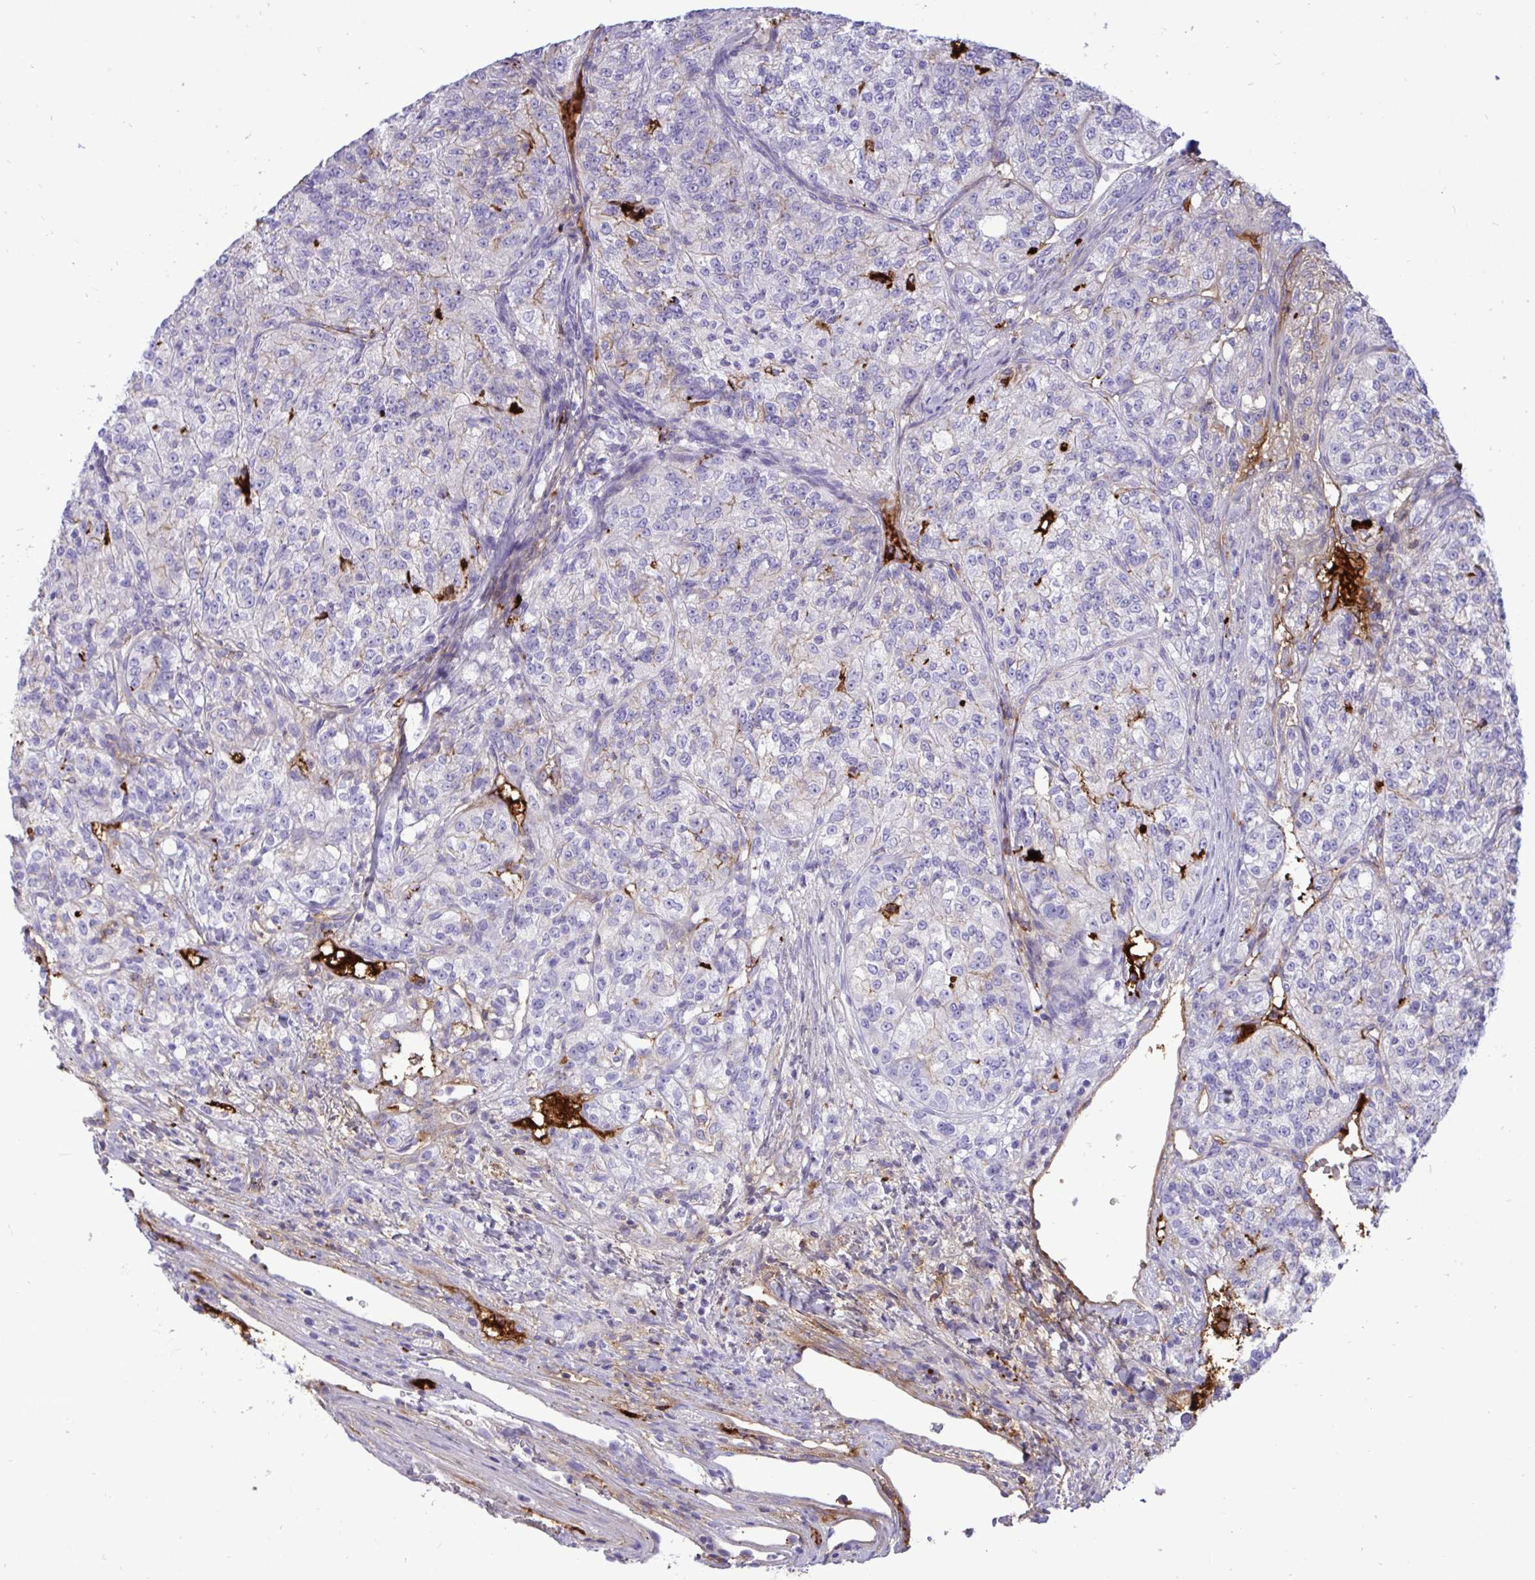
{"staining": {"intensity": "weak", "quantity": "<25%", "location": "cytoplasmic/membranous"}, "tissue": "renal cancer", "cell_type": "Tumor cells", "image_type": "cancer", "snomed": [{"axis": "morphology", "description": "Adenocarcinoma, NOS"}, {"axis": "topography", "description": "Kidney"}], "caption": "Tumor cells are negative for brown protein staining in renal cancer (adenocarcinoma).", "gene": "F2", "patient": {"sex": "female", "age": 63}}